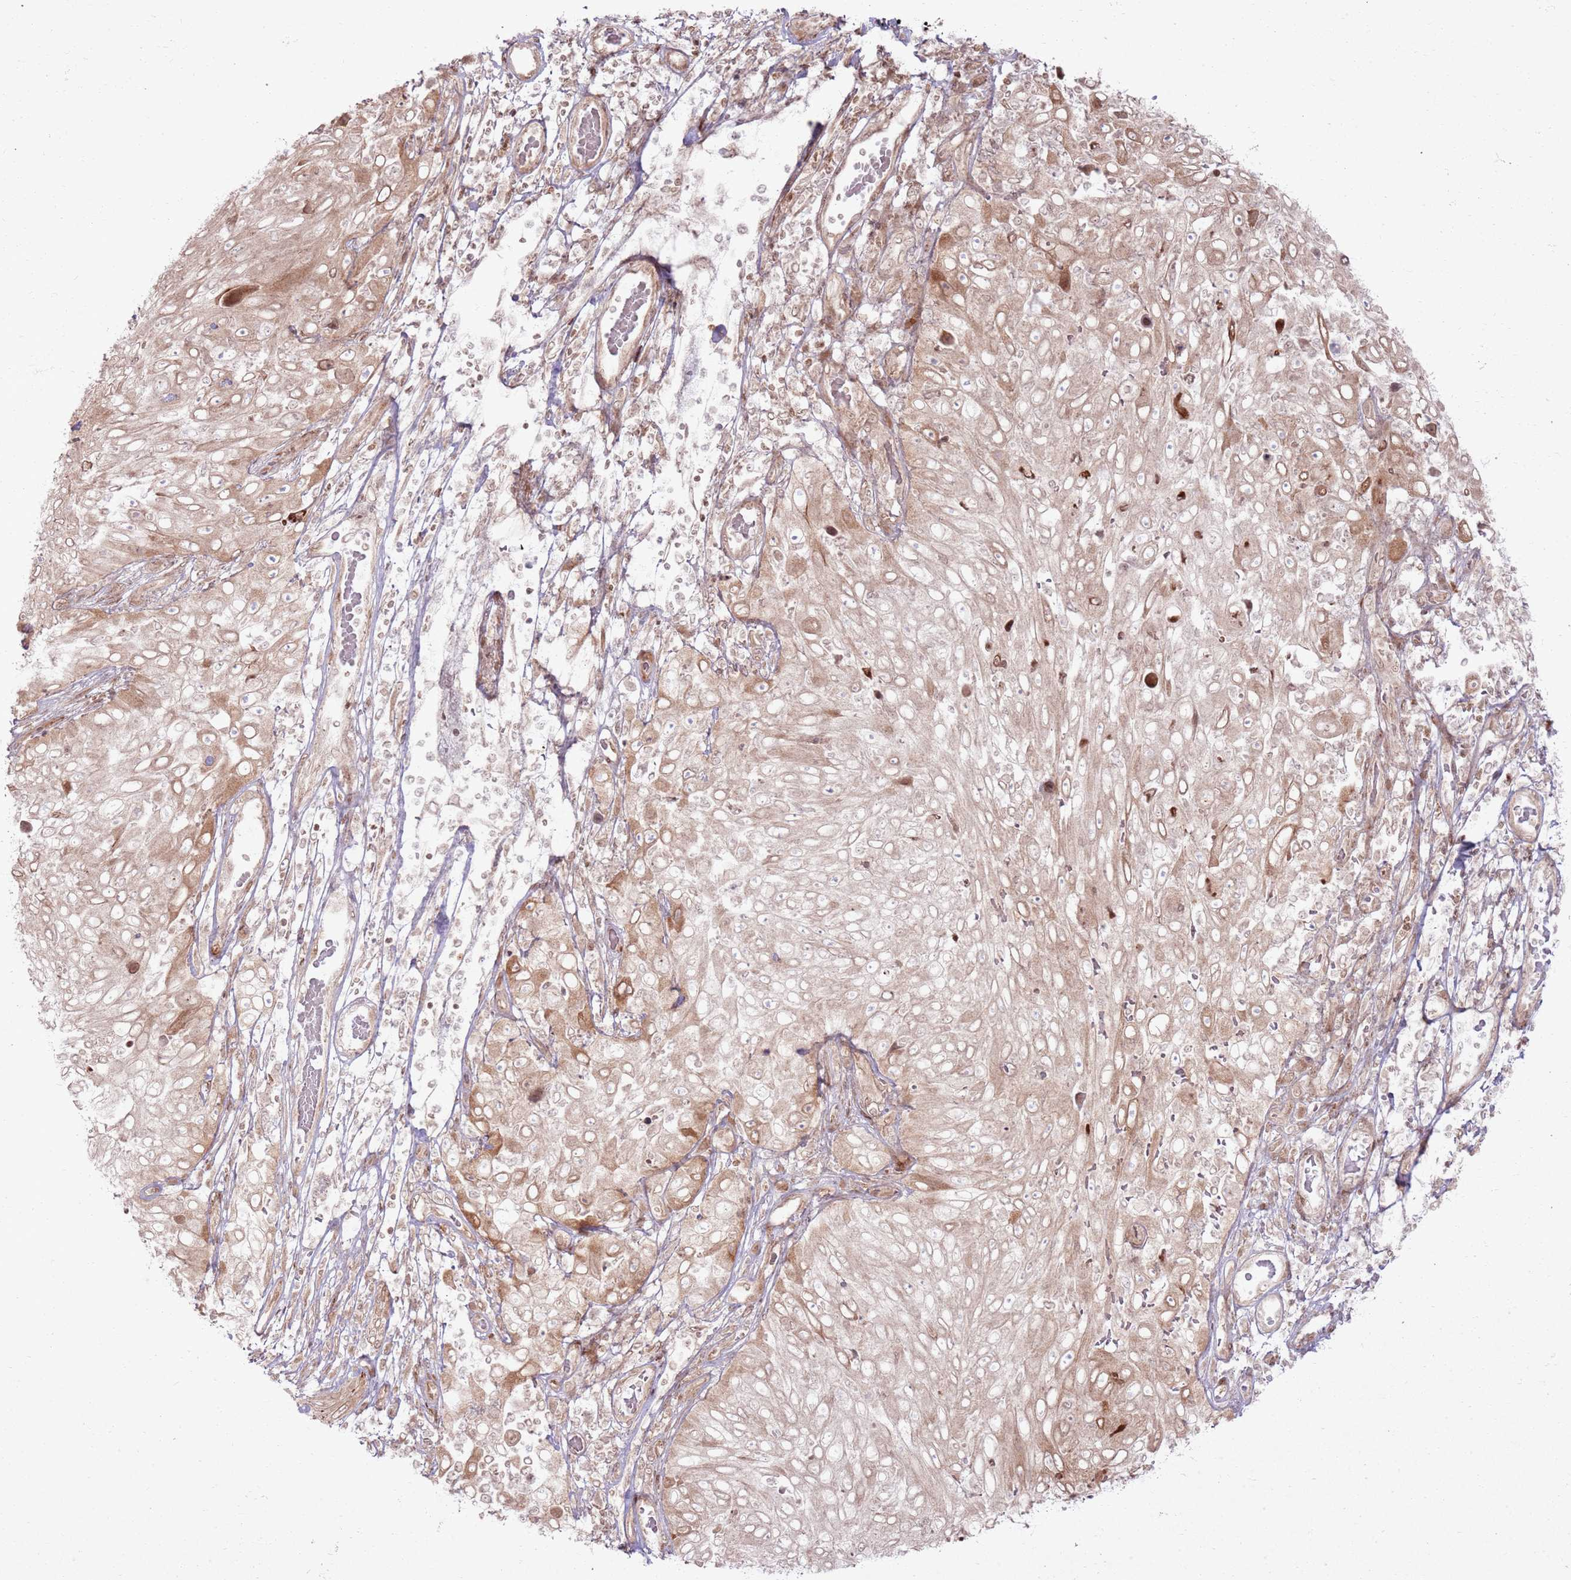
{"staining": {"intensity": "moderate", "quantity": ">75%", "location": "cytoplasmic/membranous,nuclear"}, "tissue": "skin cancer", "cell_type": "Tumor cells", "image_type": "cancer", "snomed": [{"axis": "morphology", "description": "Squamous cell carcinoma, NOS"}, {"axis": "topography", "description": "Skin"}], "caption": "Immunohistochemical staining of squamous cell carcinoma (skin) displays moderate cytoplasmic/membranous and nuclear protein positivity in approximately >75% of tumor cells. (brown staining indicates protein expression, while blue staining denotes nuclei).", "gene": "KLHL36", "patient": {"sex": "female", "age": 87}}